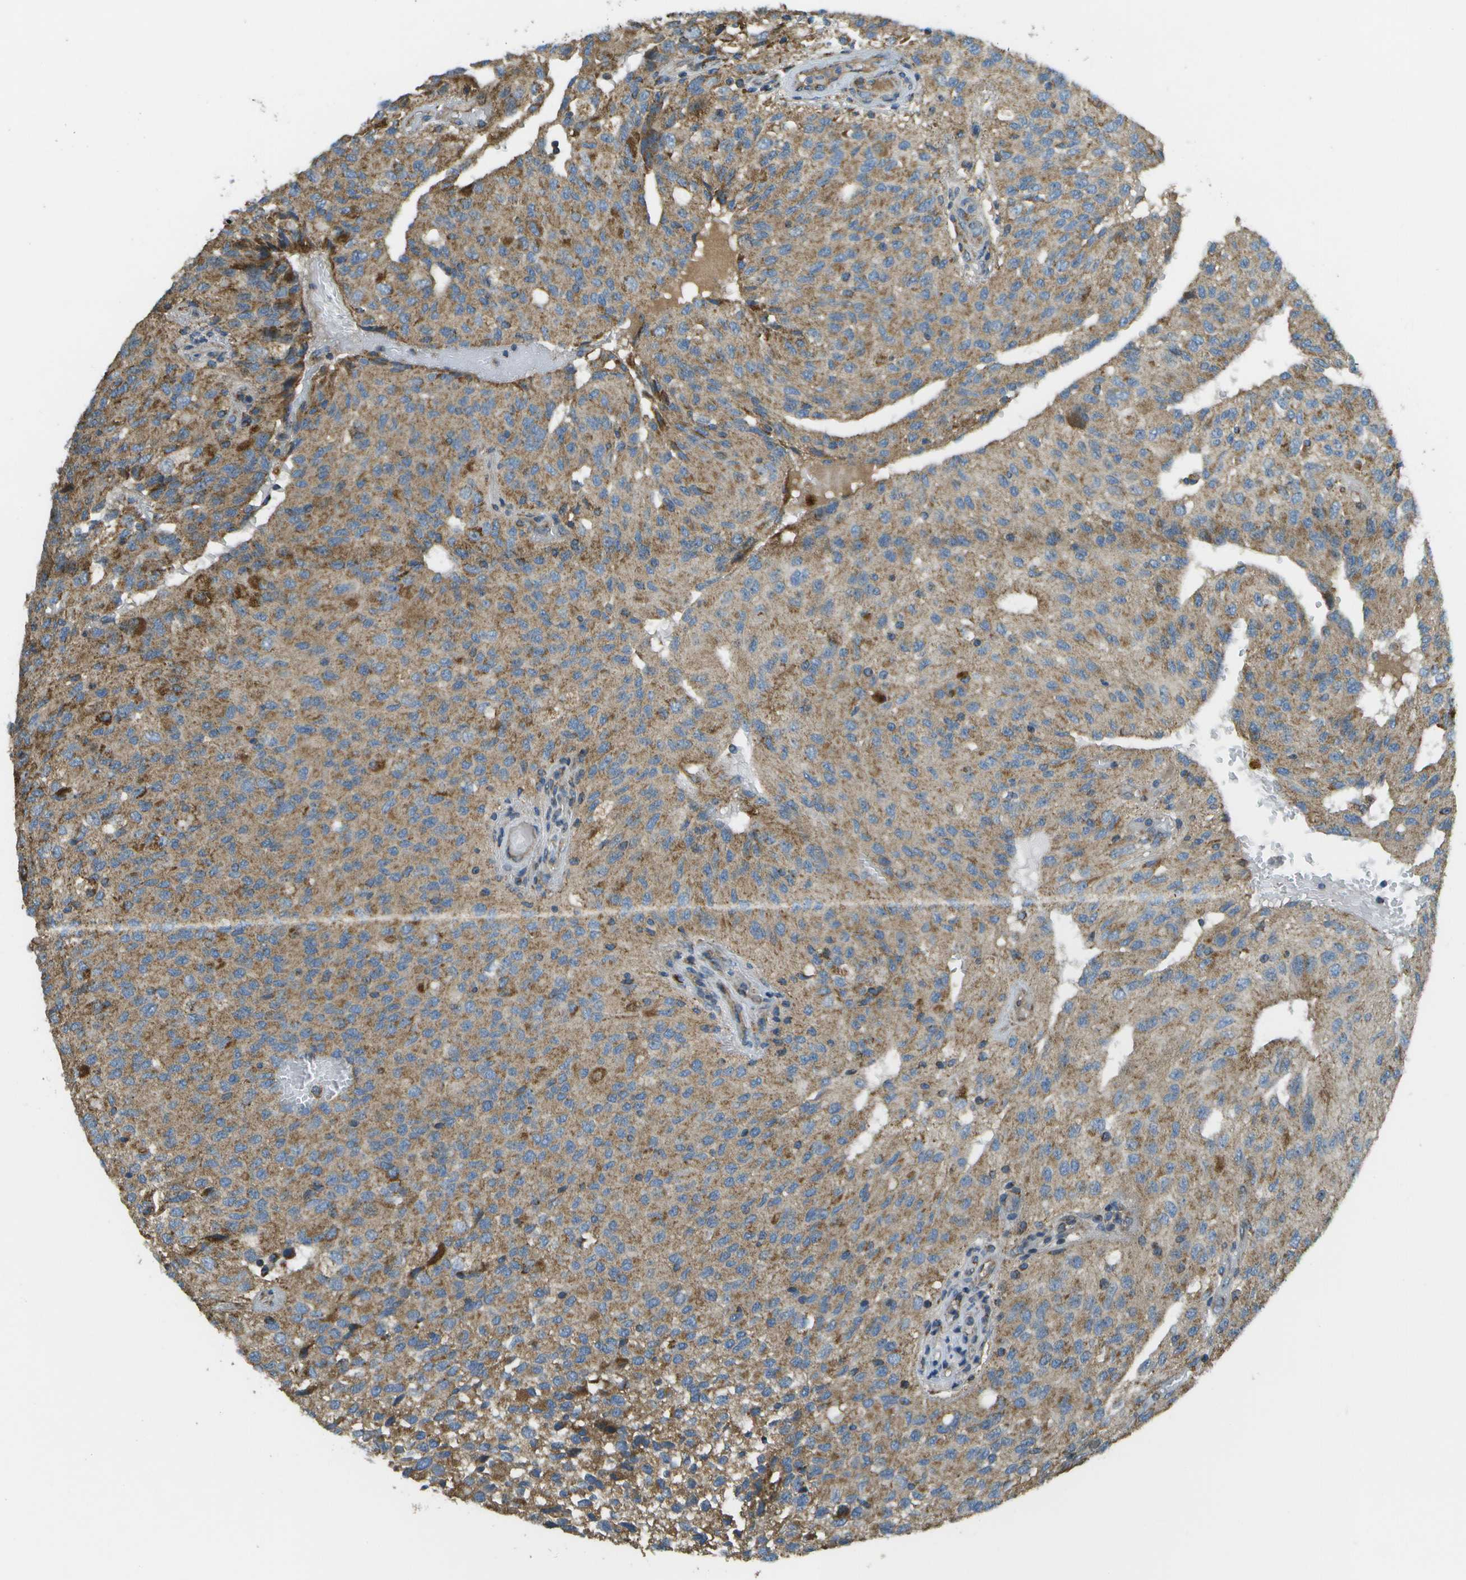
{"staining": {"intensity": "moderate", "quantity": ">75%", "location": "cytoplasmic/membranous"}, "tissue": "glioma", "cell_type": "Tumor cells", "image_type": "cancer", "snomed": [{"axis": "morphology", "description": "Glioma, malignant, High grade"}, {"axis": "topography", "description": "Brain"}], "caption": "Malignant glioma (high-grade) tissue reveals moderate cytoplasmic/membranous staining in about >75% of tumor cells", "gene": "NRK", "patient": {"sex": "male", "age": 32}}